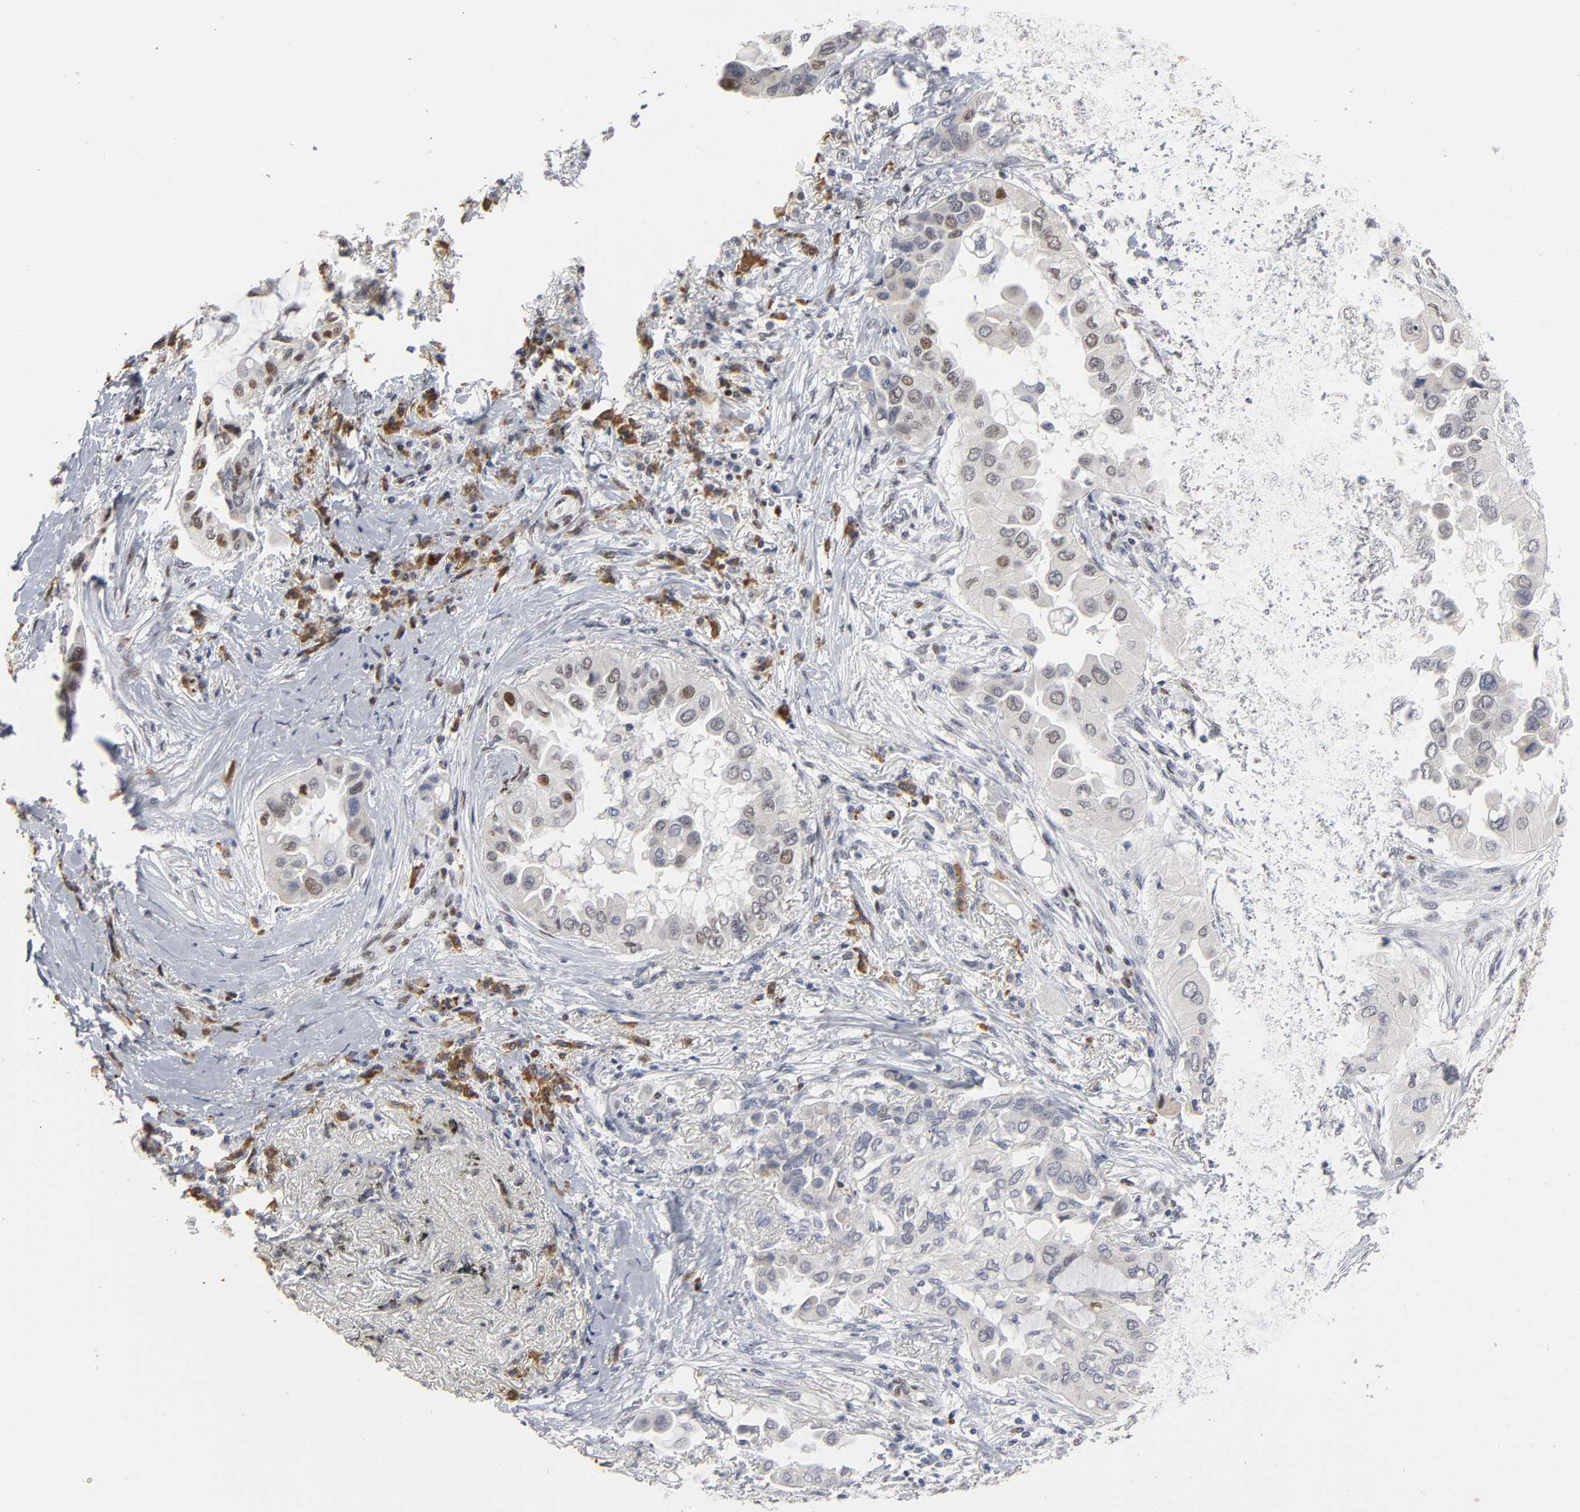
{"staining": {"intensity": "strong", "quantity": ">75%", "location": "nuclear"}, "tissue": "lung cancer", "cell_type": "Tumor cells", "image_type": "cancer", "snomed": [{"axis": "morphology", "description": "Adenocarcinoma, NOS"}, {"axis": "topography", "description": "Lung"}], "caption": "Tumor cells show high levels of strong nuclear positivity in about >75% of cells in human lung cancer.", "gene": "CREBBP", "patient": {"sex": "female", "age": 76}}